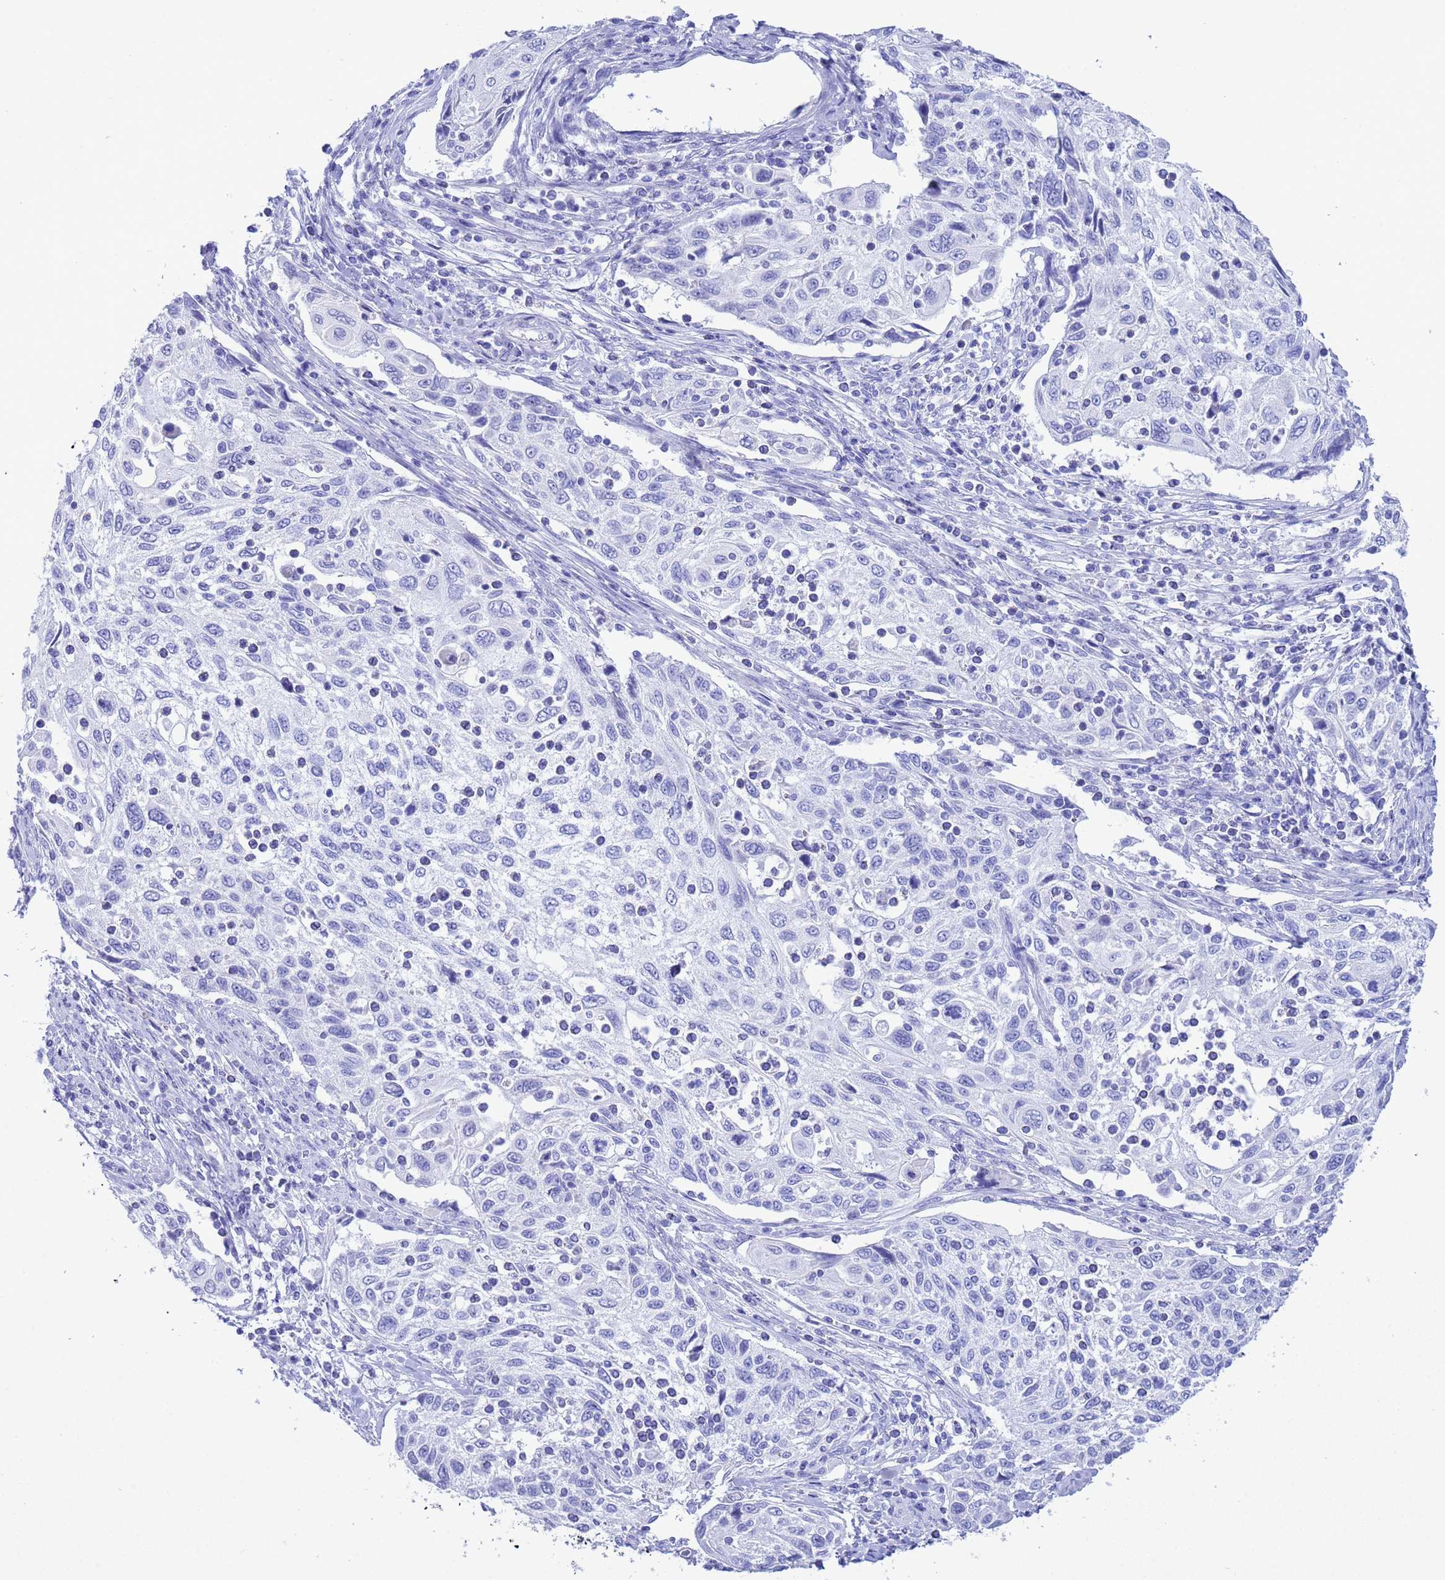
{"staining": {"intensity": "negative", "quantity": "none", "location": "none"}, "tissue": "cervical cancer", "cell_type": "Tumor cells", "image_type": "cancer", "snomed": [{"axis": "morphology", "description": "Squamous cell carcinoma, NOS"}, {"axis": "topography", "description": "Cervix"}], "caption": "Immunohistochemistry (IHC) image of neoplastic tissue: human cervical cancer (squamous cell carcinoma) stained with DAB shows no significant protein staining in tumor cells.", "gene": "GSTM1", "patient": {"sex": "female", "age": 70}}